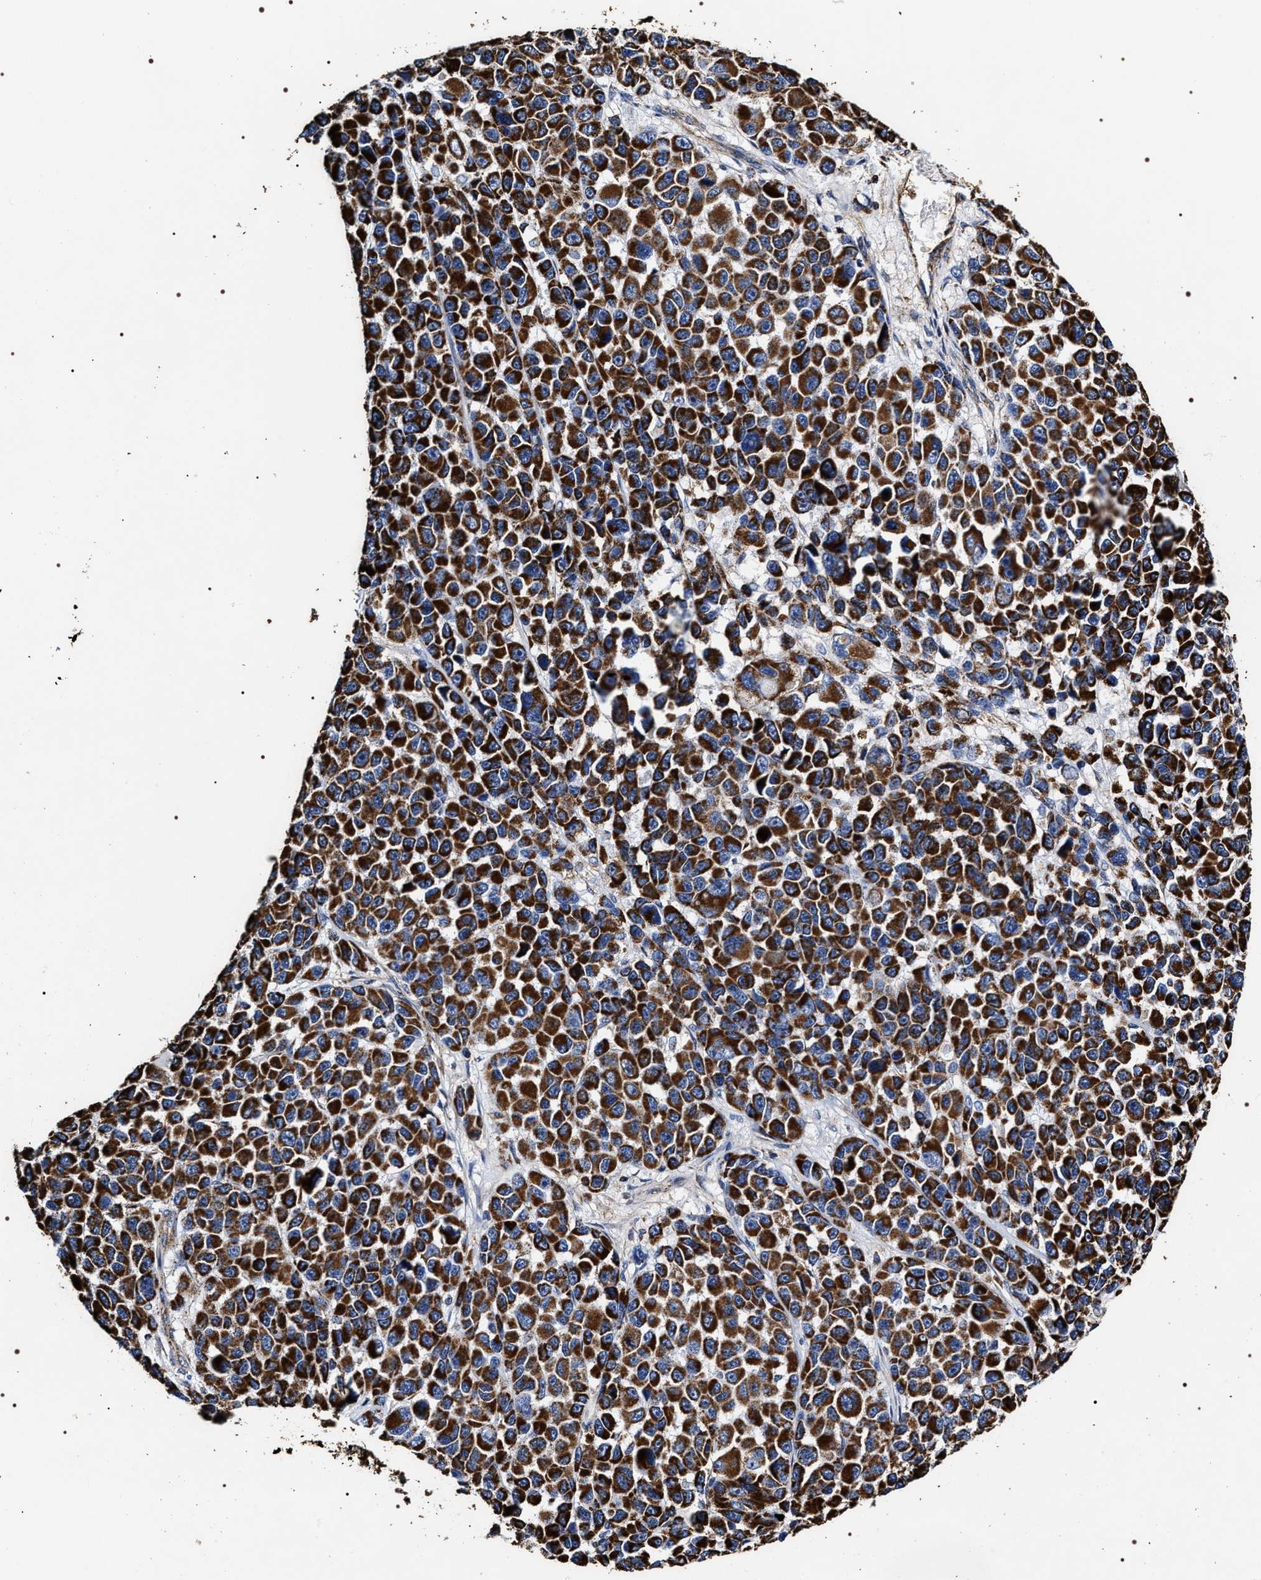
{"staining": {"intensity": "strong", "quantity": ">75%", "location": "cytoplasmic/membranous"}, "tissue": "melanoma", "cell_type": "Tumor cells", "image_type": "cancer", "snomed": [{"axis": "morphology", "description": "Malignant melanoma, NOS"}, {"axis": "topography", "description": "Skin"}], "caption": "This is a histology image of IHC staining of melanoma, which shows strong expression in the cytoplasmic/membranous of tumor cells.", "gene": "COG5", "patient": {"sex": "male", "age": 53}}